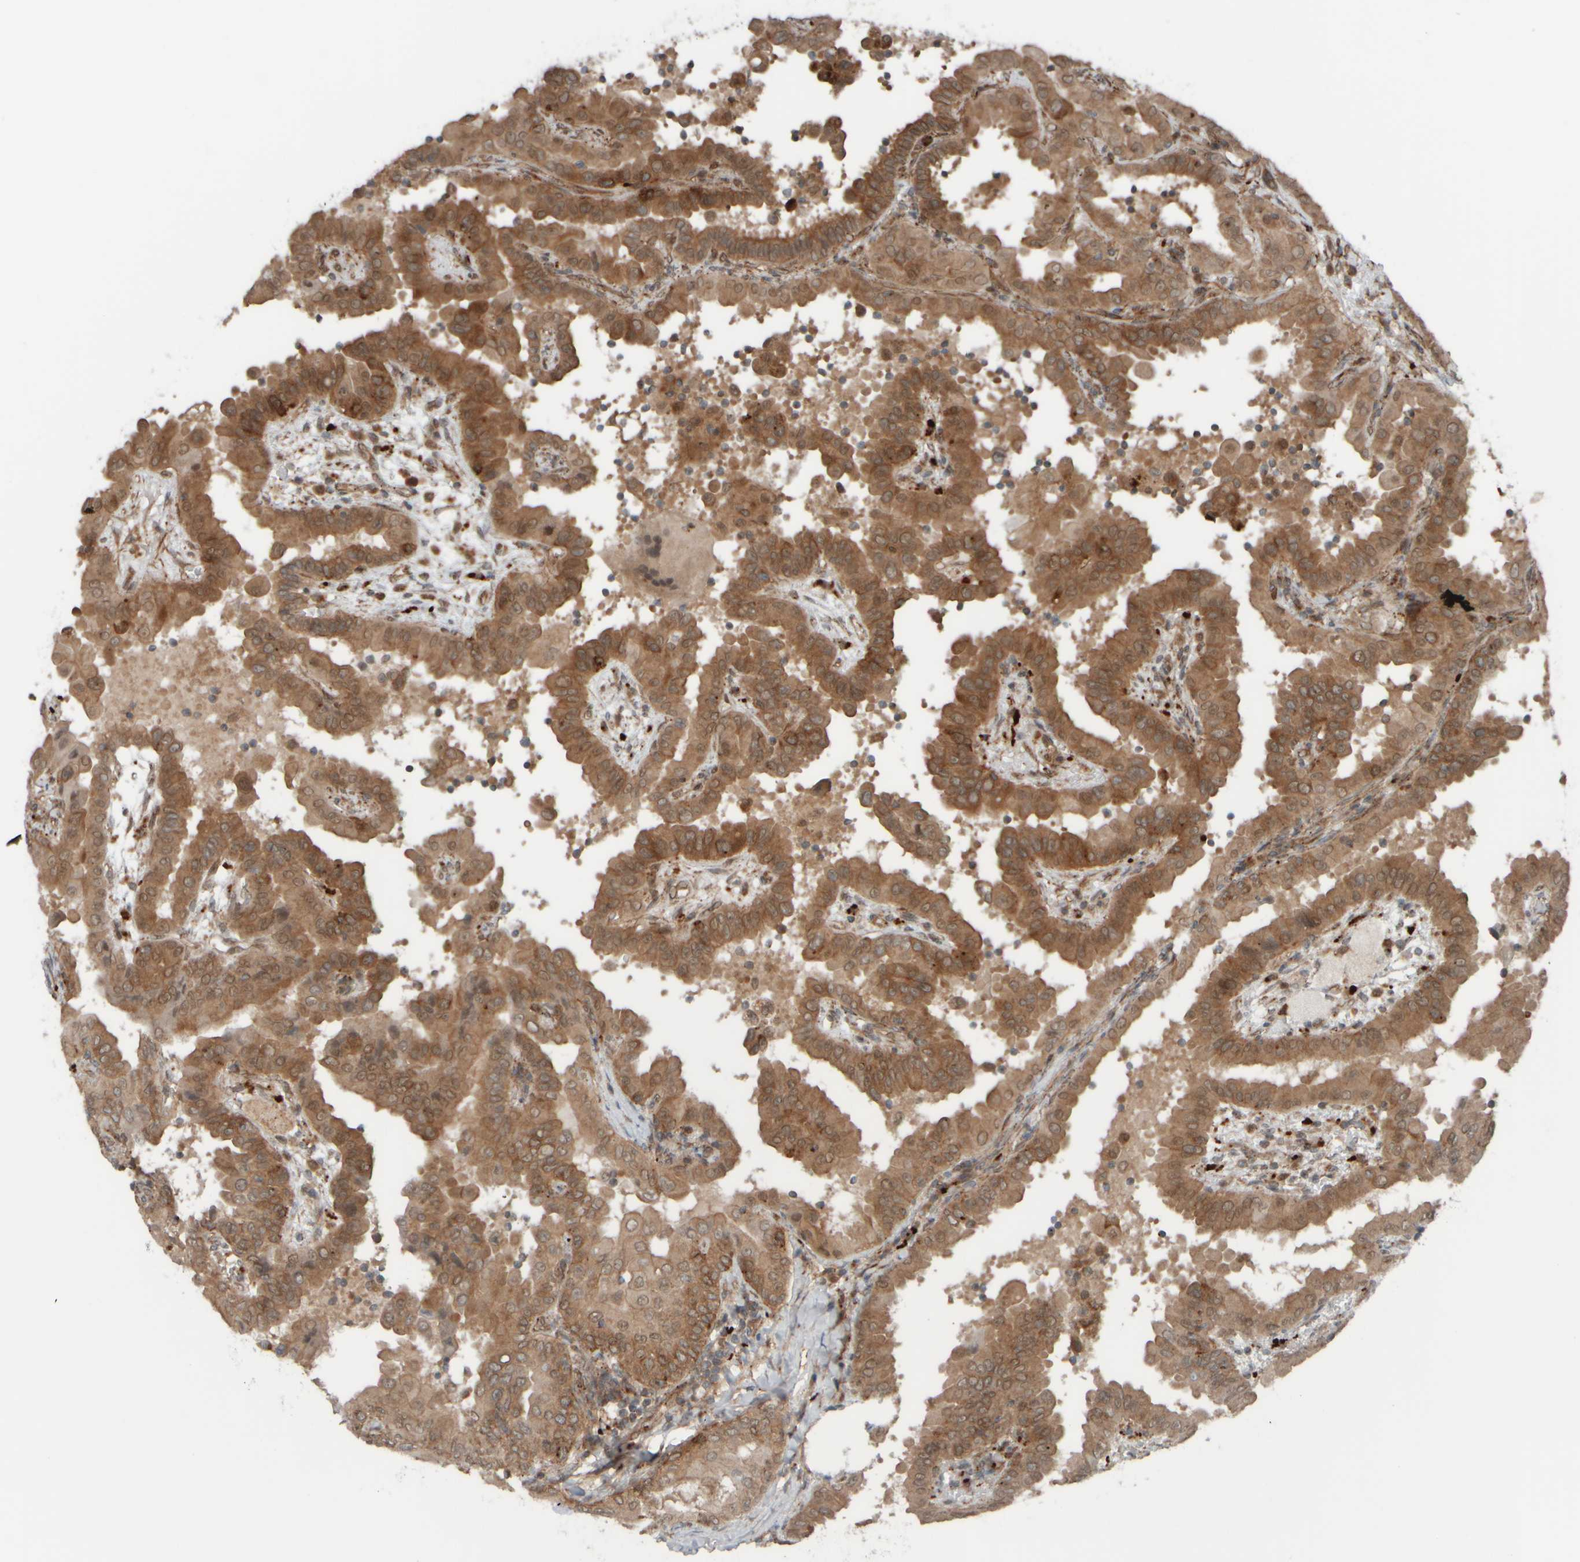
{"staining": {"intensity": "moderate", "quantity": ">75%", "location": "cytoplasmic/membranous"}, "tissue": "thyroid cancer", "cell_type": "Tumor cells", "image_type": "cancer", "snomed": [{"axis": "morphology", "description": "Papillary adenocarcinoma, NOS"}, {"axis": "topography", "description": "Thyroid gland"}], "caption": "Immunohistochemistry (IHC) (DAB (3,3'-diaminobenzidine)) staining of human thyroid cancer (papillary adenocarcinoma) exhibits moderate cytoplasmic/membranous protein staining in about >75% of tumor cells. The staining is performed using DAB (3,3'-diaminobenzidine) brown chromogen to label protein expression. The nuclei are counter-stained blue using hematoxylin.", "gene": "GIGYF1", "patient": {"sex": "male", "age": 33}}